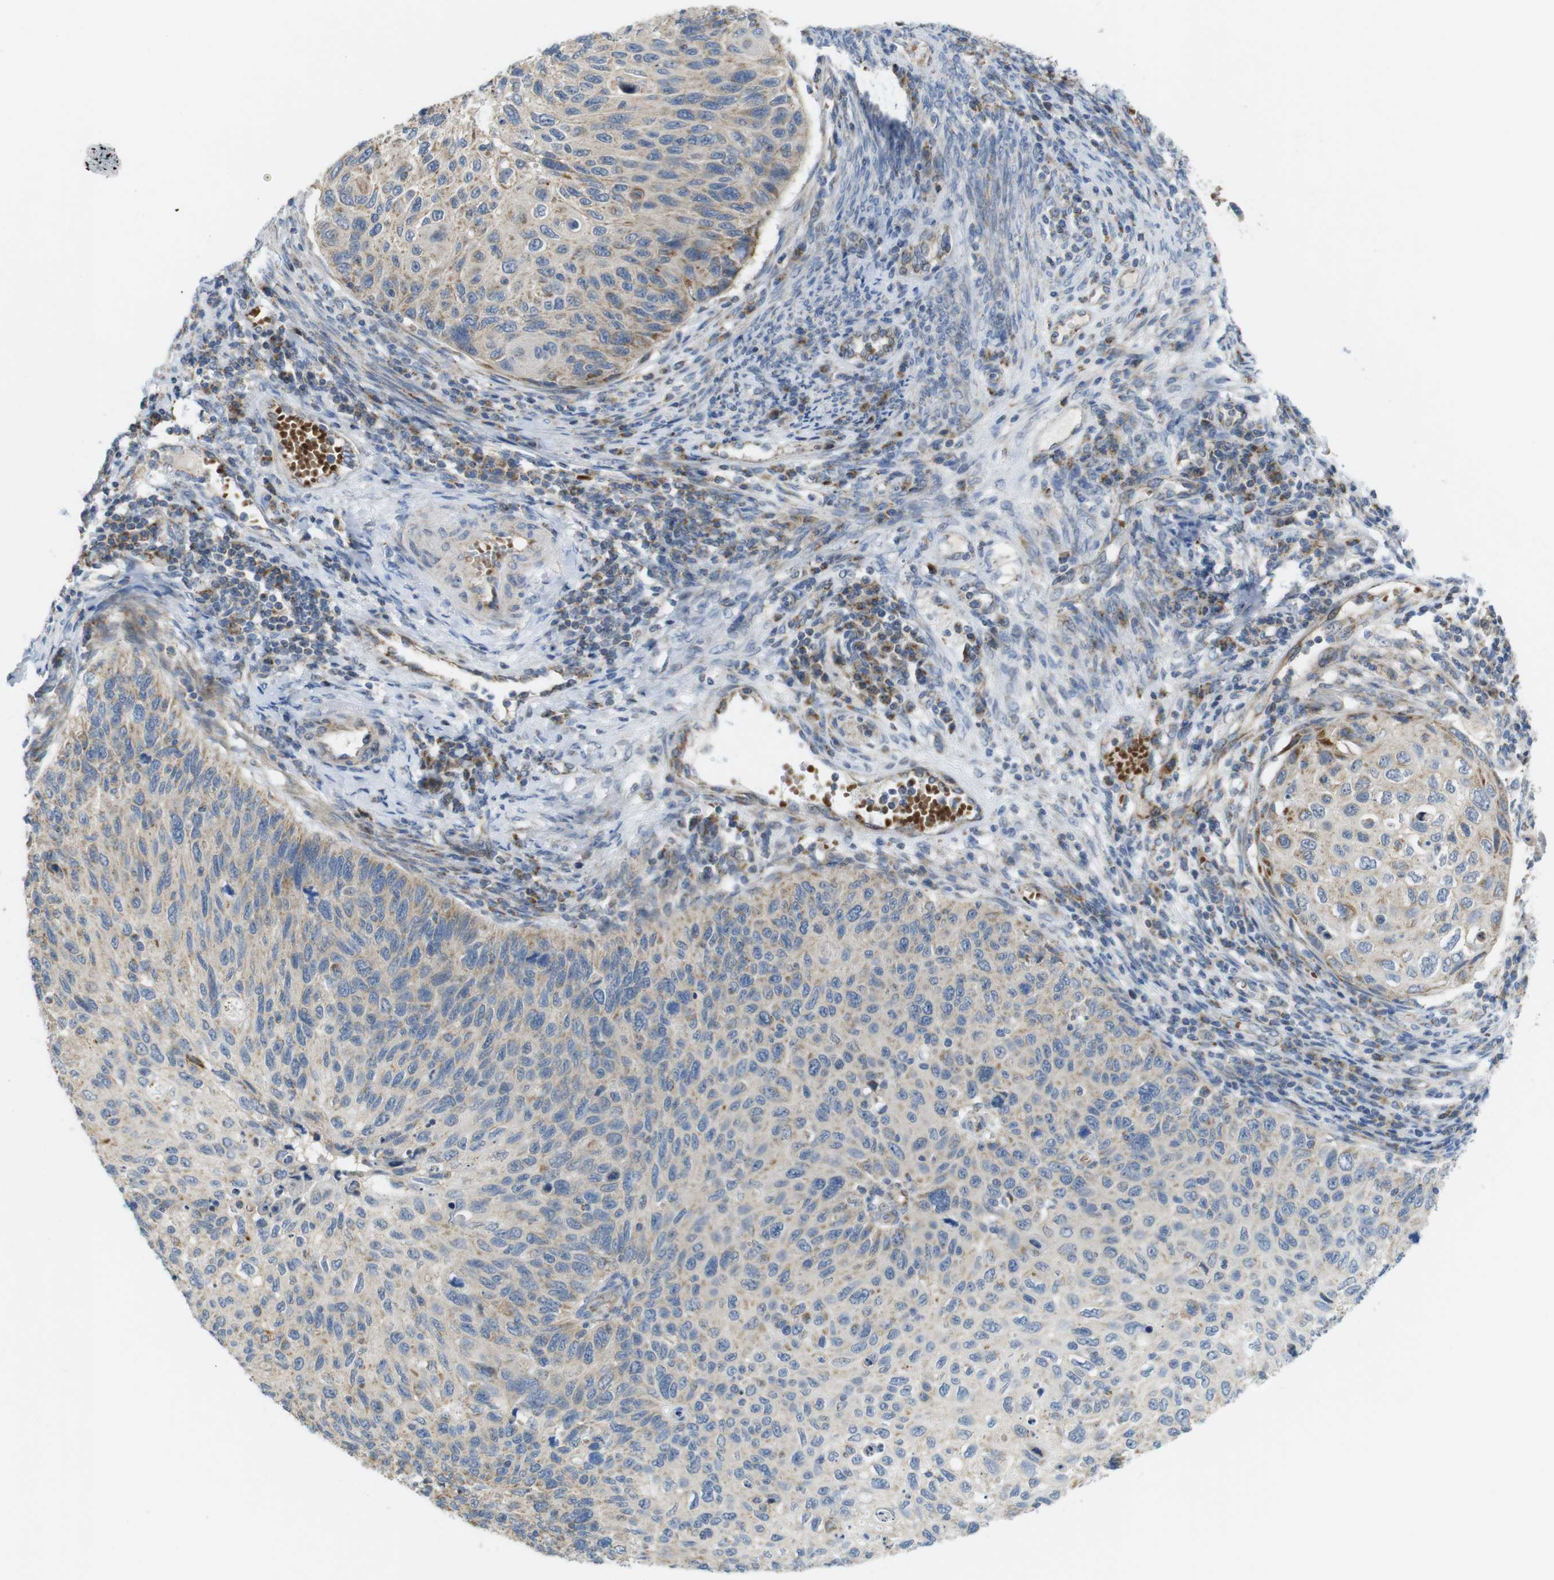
{"staining": {"intensity": "moderate", "quantity": "<25%", "location": "cytoplasmic/membranous"}, "tissue": "cervical cancer", "cell_type": "Tumor cells", "image_type": "cancer", "snomed": [{"axis": "morphology", "description": "Squamous cell carcinoma, NOS"}, {"axis": "topography", "description": "Cervix"}], "caption": "Human cervical cancer (squamous cell carcinoma) stained with a brown dye reveals moderate cytoplasmic/membranous positive staining in approximately <25% of tumor cells.", "gene": "MARCHF1", "patient": {"sex": "female", "age": 70}}